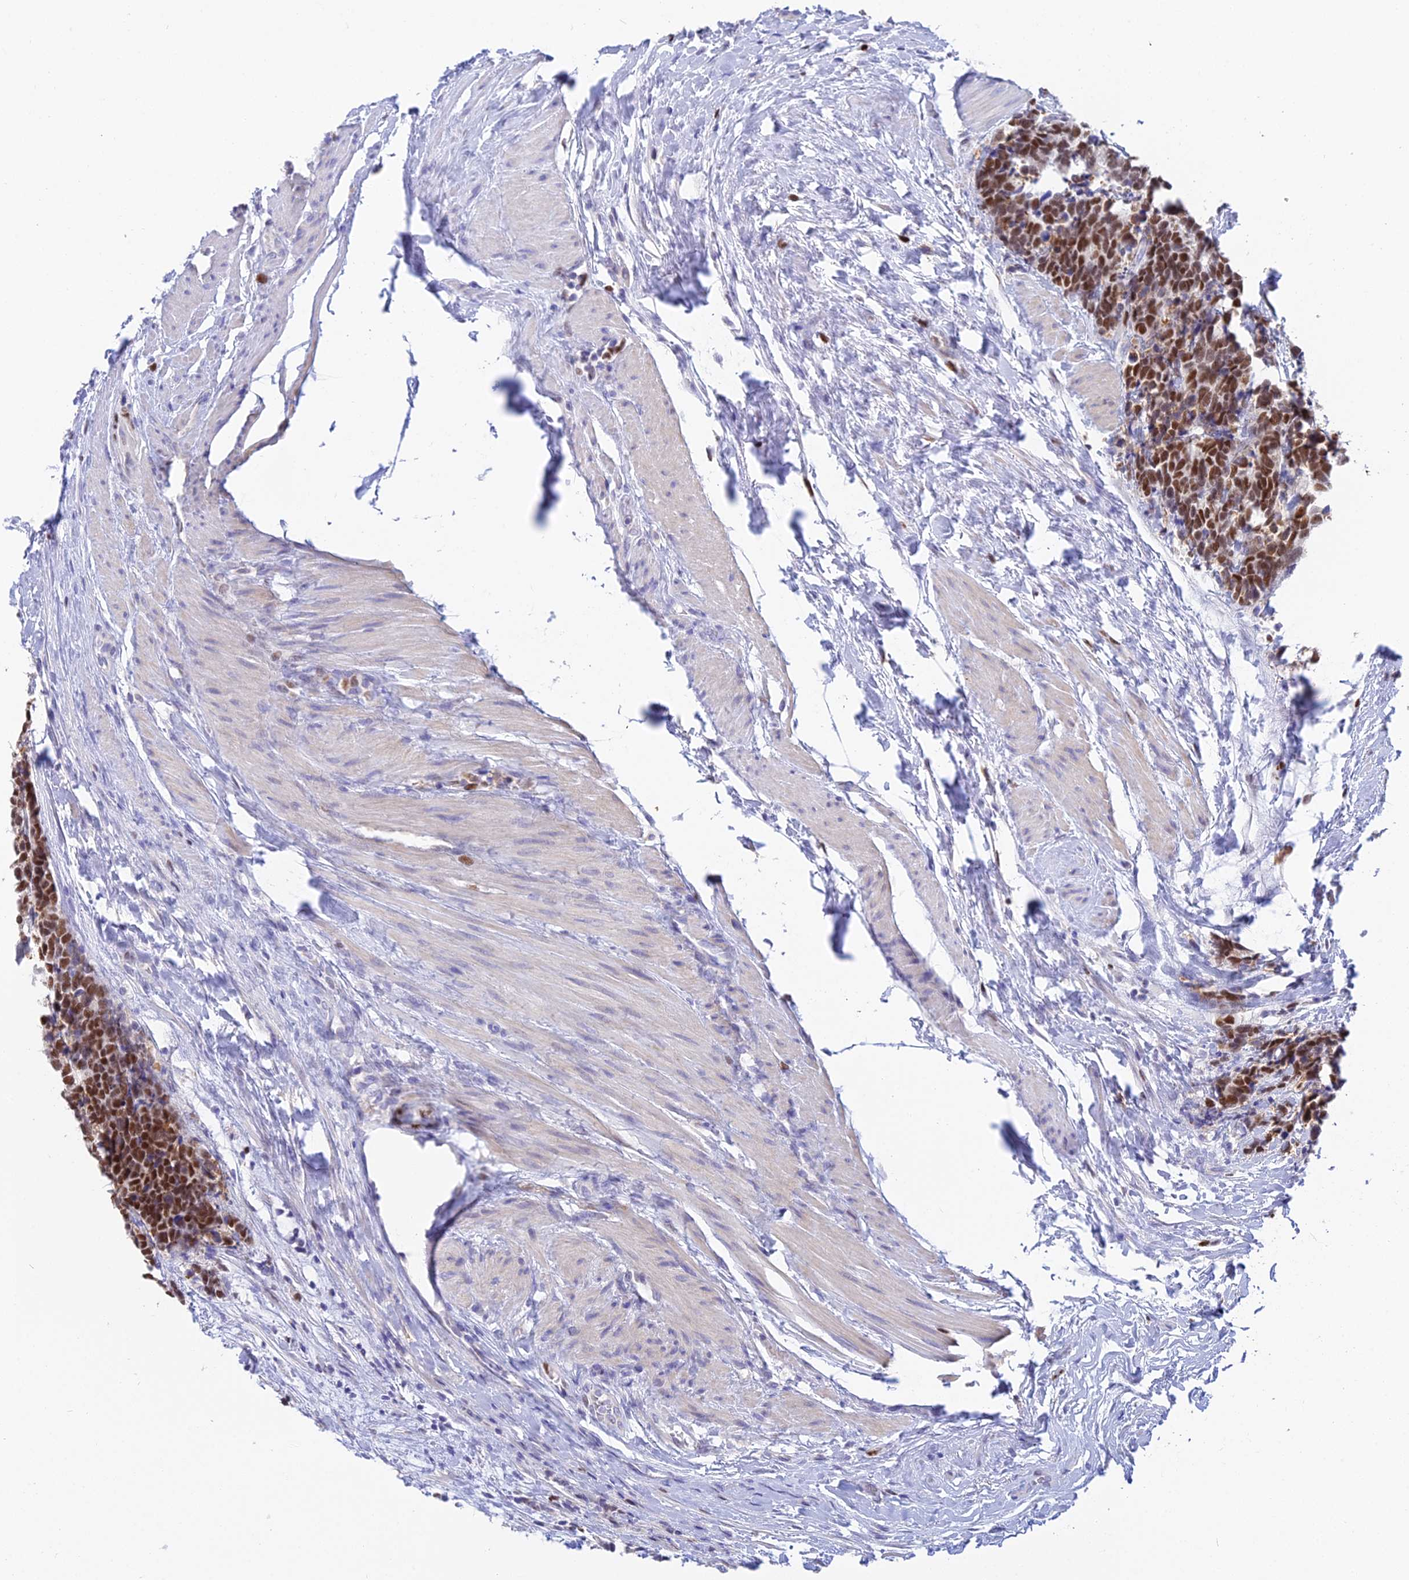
{"staining": {"intensity": "strong", "quantity": "25%-75%", "location": "nuclear"}, "tissue": "carcinoid", "cell_type": "Tumor cells", "image_type": "cancer", "snomed": [{"axis": "morphology", "description": "Carcinoma, NOS"}, {"axis": "morphology", "description": "Carcinoid, malignant, NOS"}, {"axis": "topography", "description": "Prostate"}], "caption": "A high amount of strong nuclear expression is identified in approximately 25%-75% of tumor cells in carcinoid tissue. (Stains: DAB (3,3'-diaminobenzidine) in brown, nuclei in blue, Microscopy: brightfield microscopy at high magnification).", "gene": "MCM2", "patient": {"sex": "male", "age": 57}}